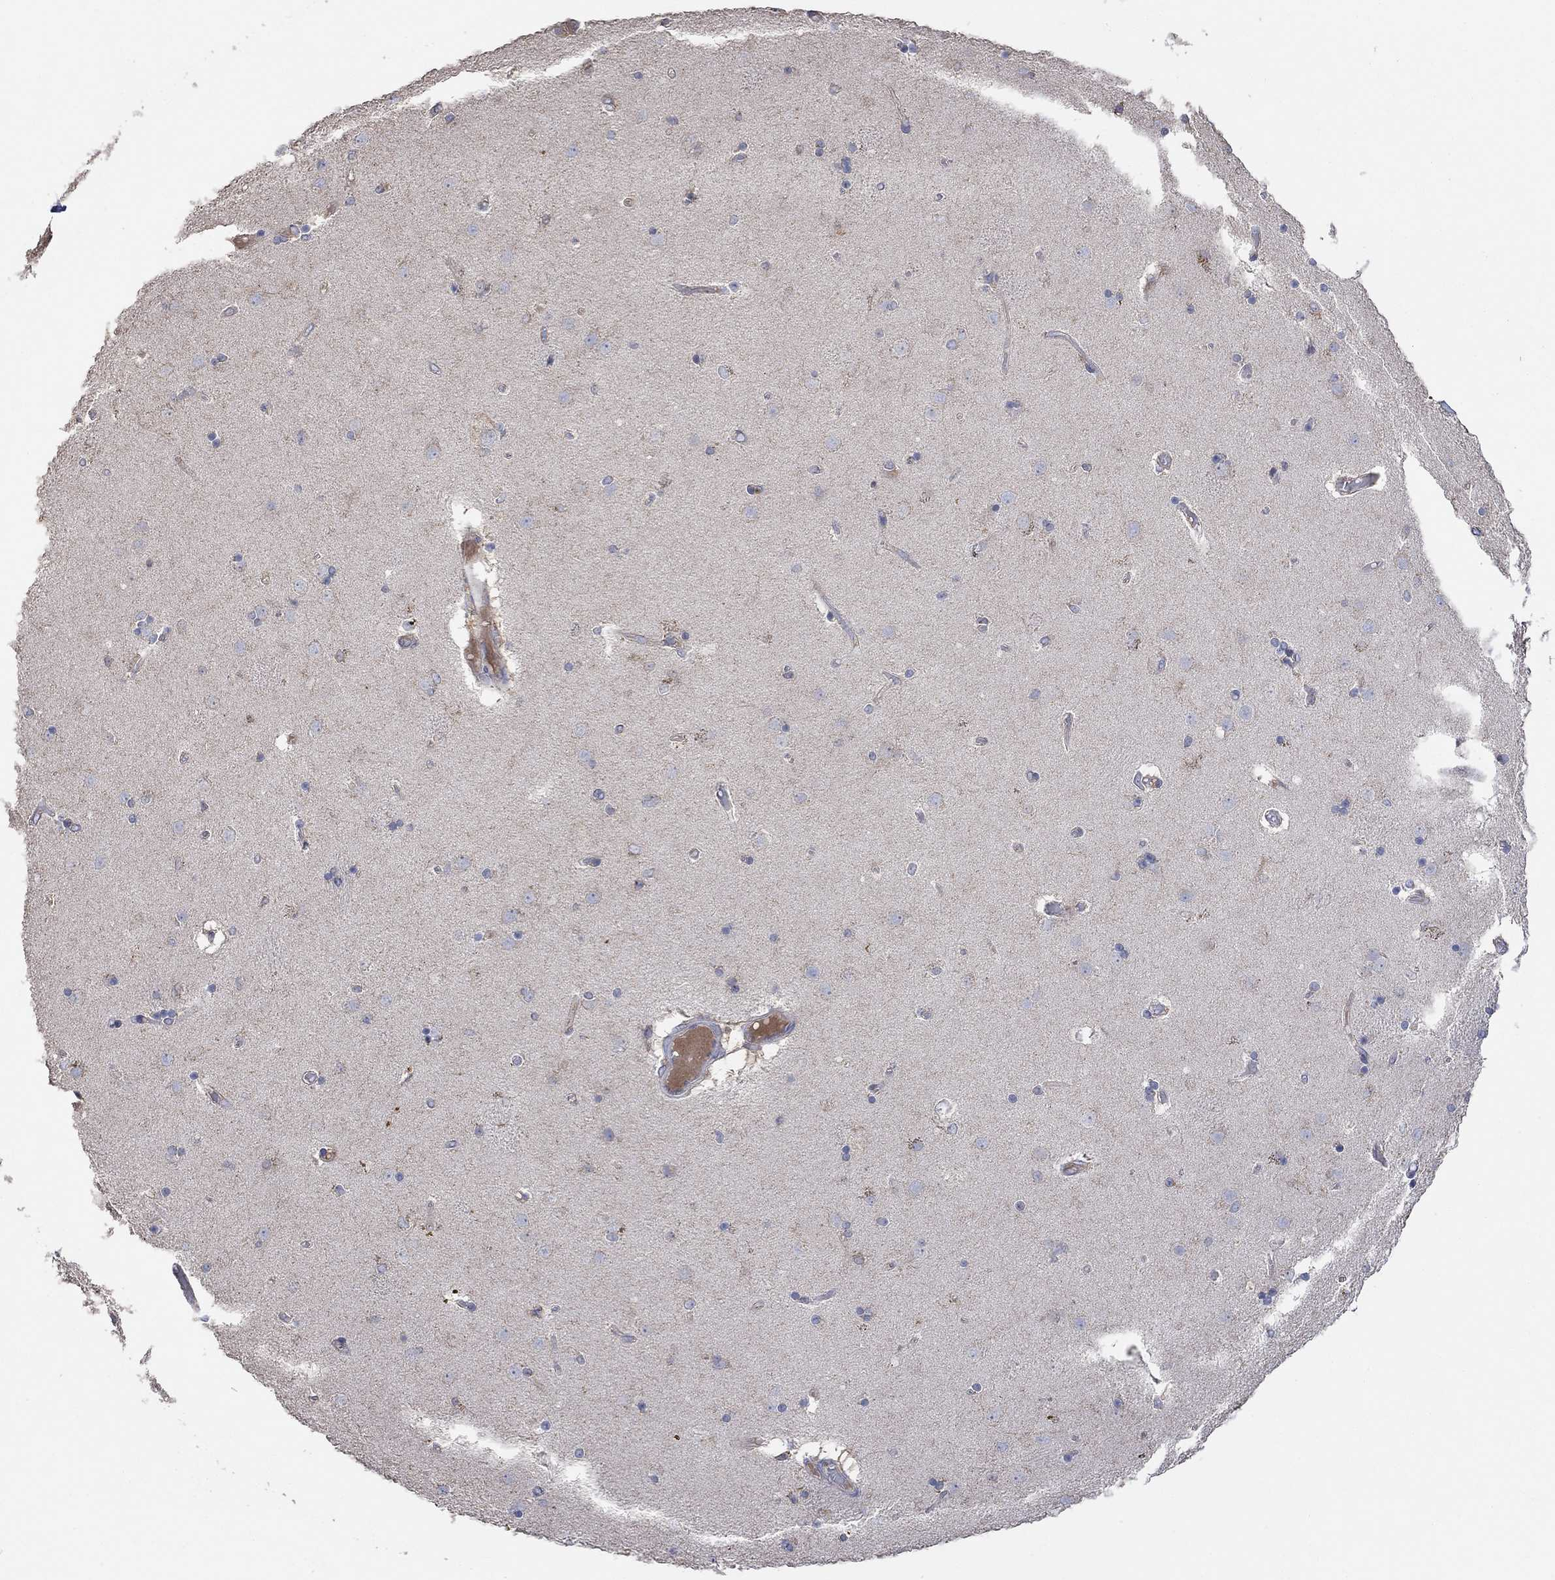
{"staining": {"intensity": "negative", "quantity": "none", "location": "none"}, "tissue": "caudate", "cell_type": "Glial cells", "image_type": "normal", "snomed": [{"axis": "morphology", "description": "Normal tissue, NOS"}, {"axis": "topography", "description": "Lateral ventricle wall"}], "caption": "The immunohistochemistry (IHC) micrograph has no significant expression in glial cells of caudate.", "gene": "BLOC1S3", "patient": {"sex": "male", "age": 54}}